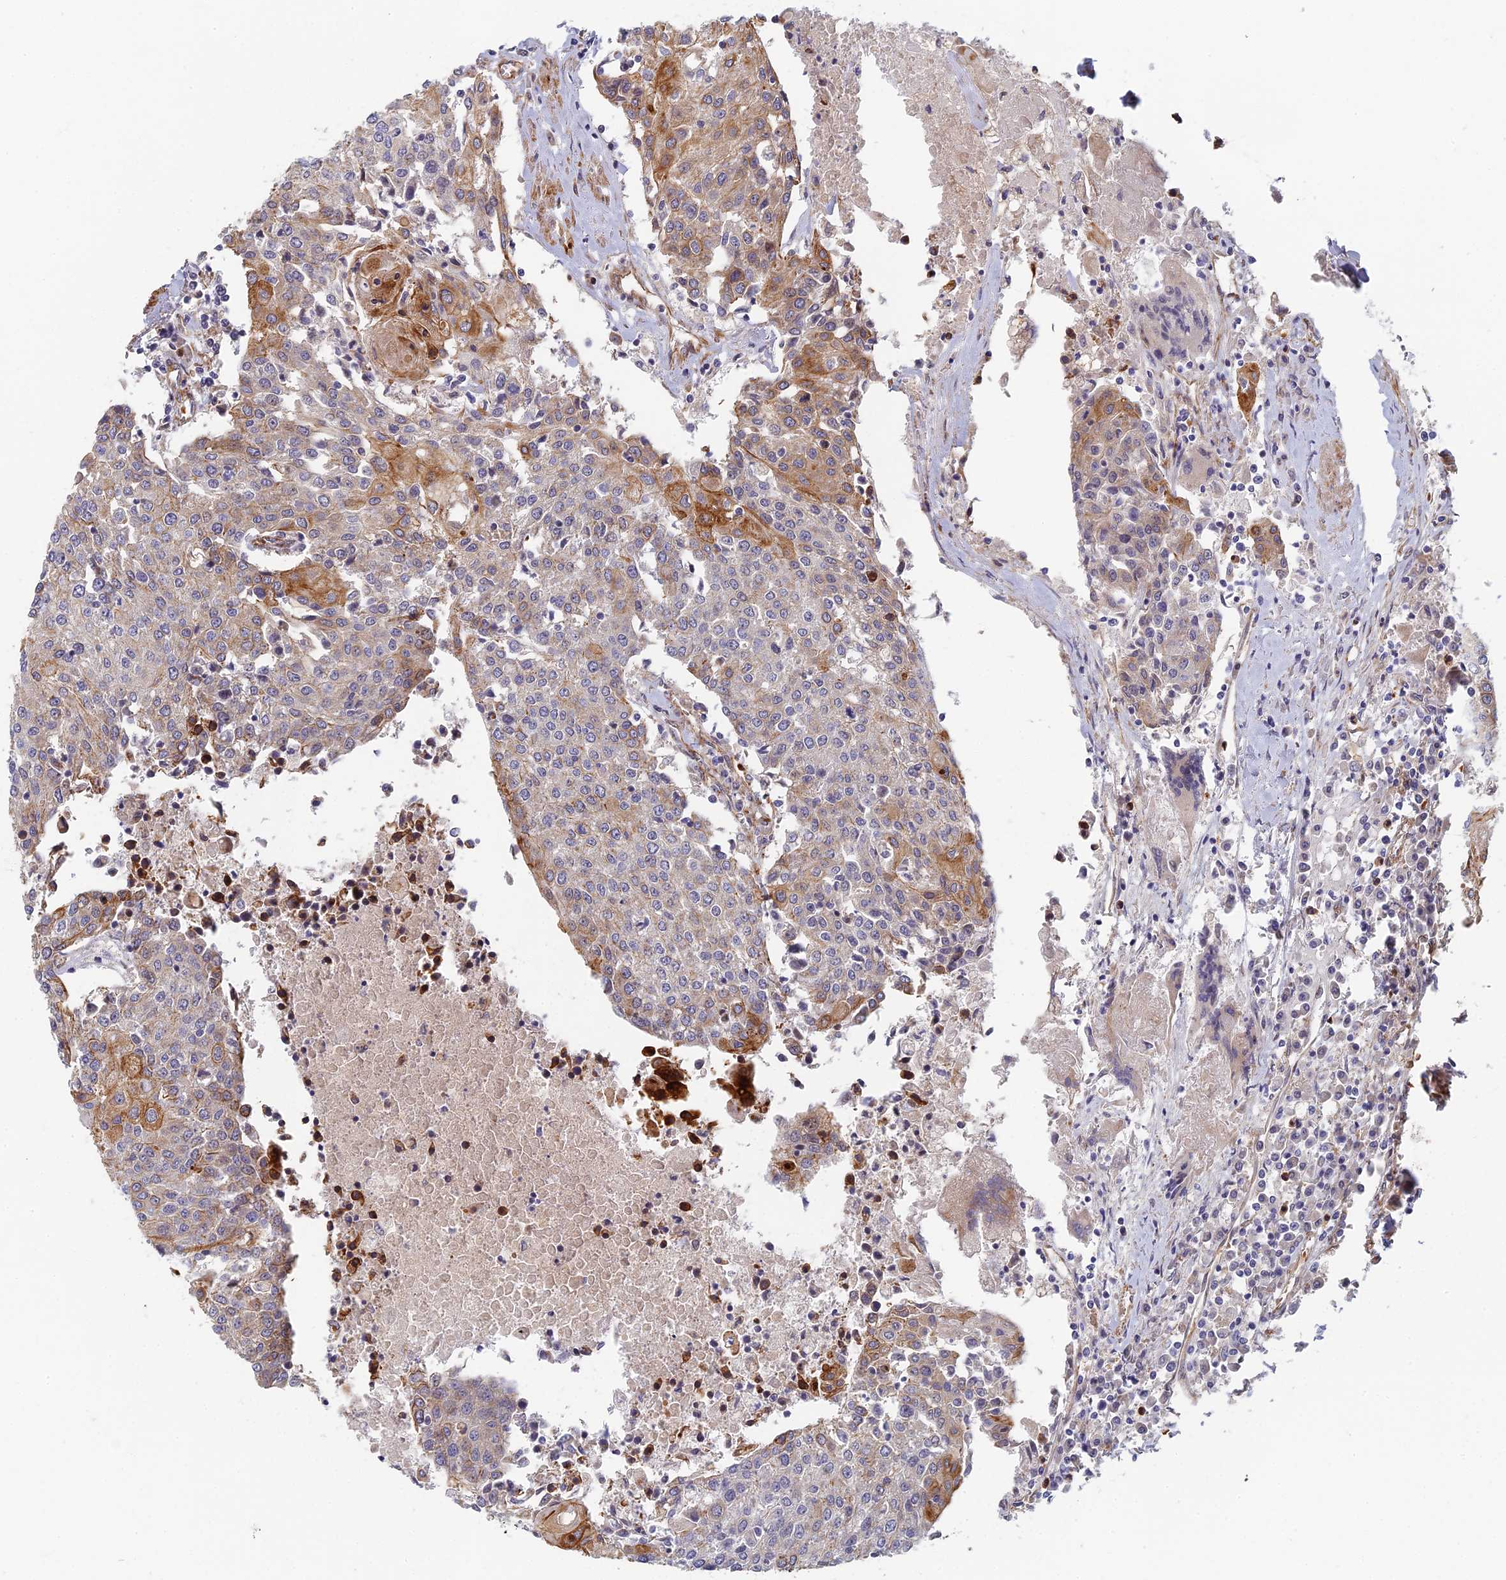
{"staining": {"intensity": "strong", "quantity": "<25%", "location": "cytoplasmic/membranous"}, "tissue": "urothelial cancer", "cell_type": "Tumor cells", "image_type": "cancer", "snomed": [{"axis": "morphology", "description": "Urothelial carcinoma, High grade"}, {"axis": "topography", "description": "Urinary bladder"}], "caption": "This image demonstrates immunohistochemistry (IHC) staining of urothelial cancer, with medium strong cytoplasmic/membranous staining in approximately <25% of tumor cells.", "gene": "ABCB10", "patient": {"sex": "female", "age": 85}}